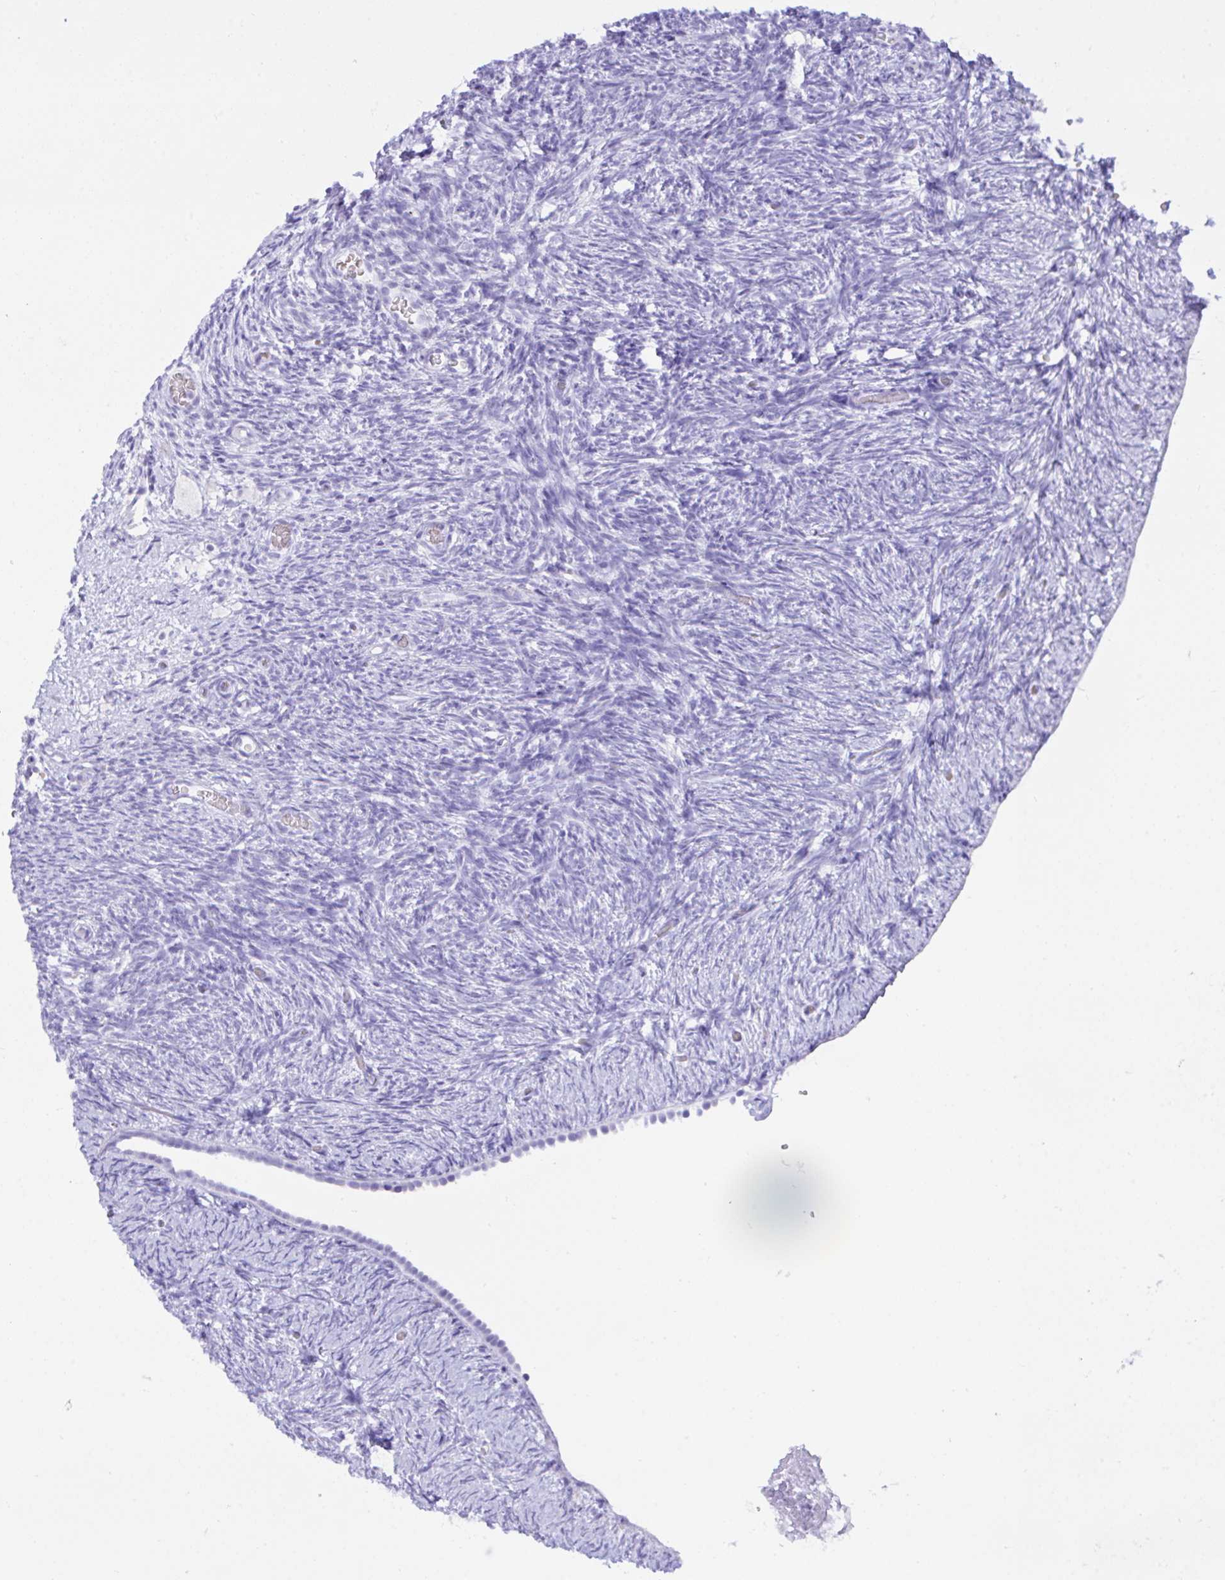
{"staining": {"intensity": "negative", "quantity": "none", "location": "none"}, "tissue": "ovary", "cell_type": "Follicle cells", "image_type": "normal", "snomed": [{"axis": "morphology", "description": "Normal tissue, NOS"}, {"axis": "topography", "description": "Ovary"}], "caption": "This is an immunohistochemistry image of benign human ovary. There is no expression in follicle cells.", "gene": "SEL1L2", "patient": {"sex": "female", "age": 39}}